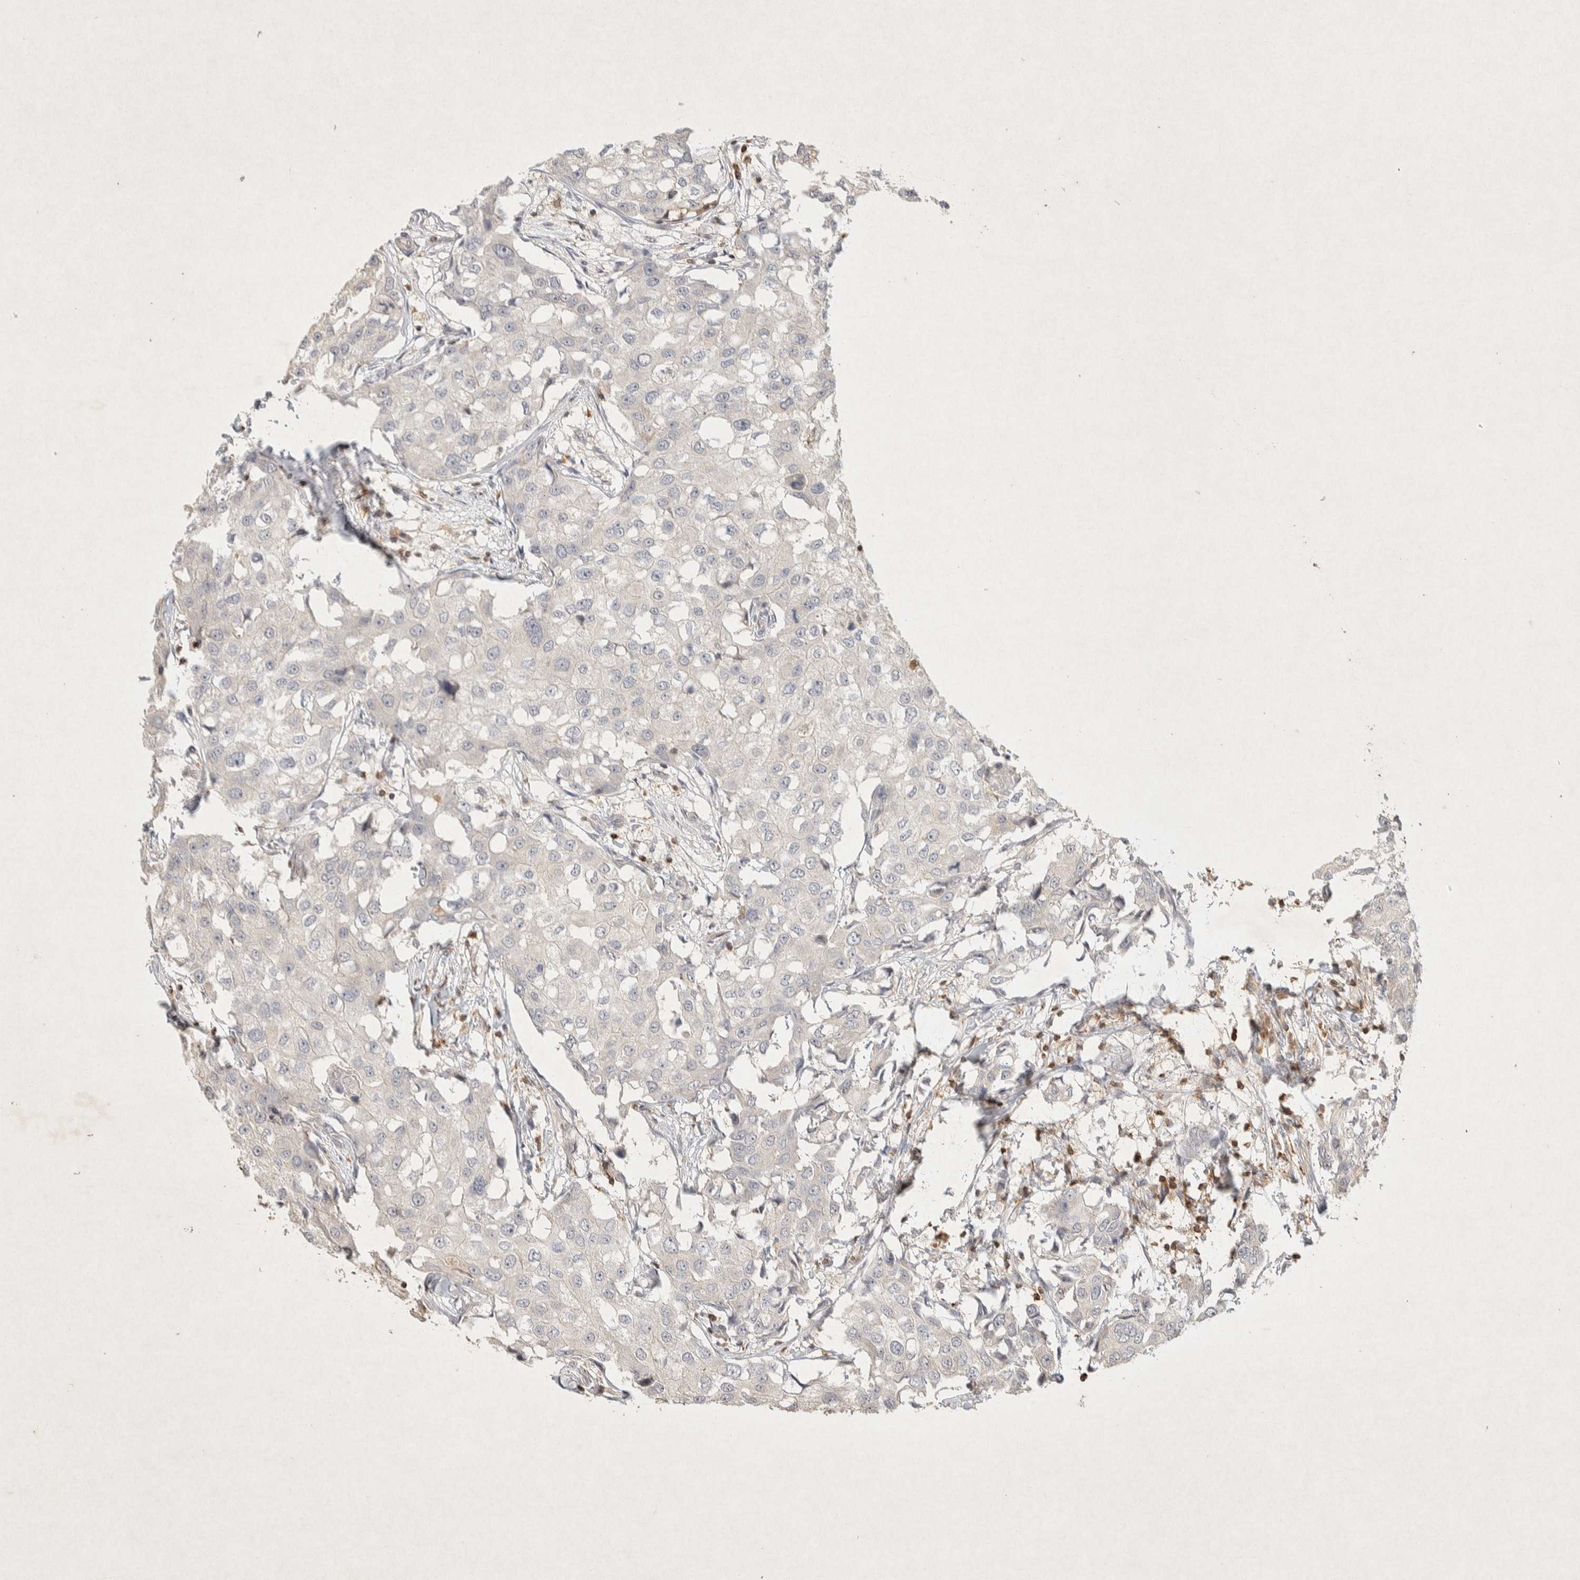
{"staining": {"intensity": "negative", "quantity": "none", "location": "none"}, "tissue": "breast cancer", "cell_type": "Tumor cells", "image_type": "cancer", "snomed": [{"axis": "morphology", "description": "Duct carcinoma"}, {"axis": "topography", "description": "Breast"}], "caption": "Human intraductal carcinoma (breast) stained for a protein using IHC displays no staining in tumor cells.", "gene": "RAC2", "patient": {"sex": "female", "age": 27}}